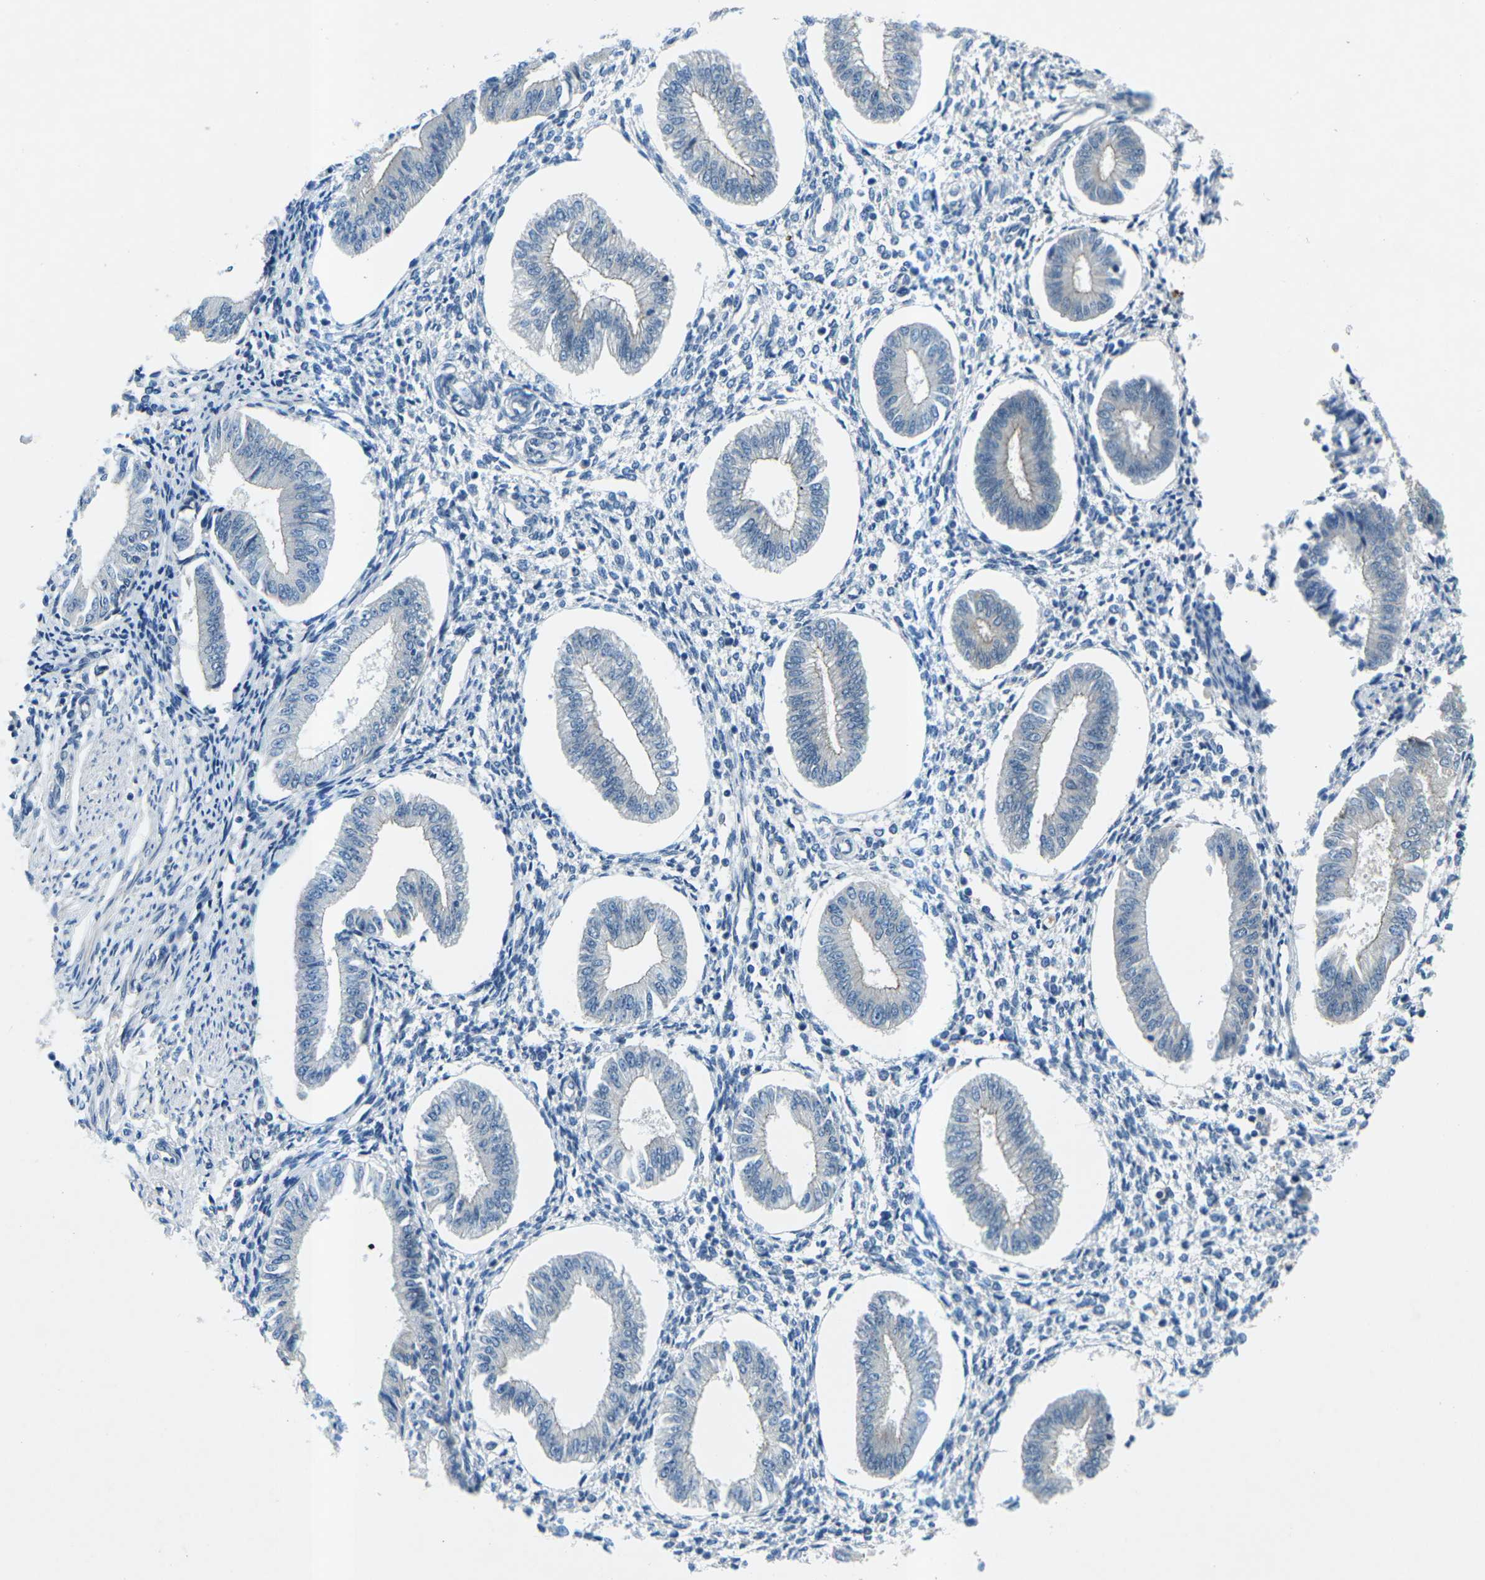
{"staining": {"intensity": "negative", "quantity": "none", "location": "none"}, "tissue": "endometrium", "cell_type": "Cells in endometrial stroma", "image_type": "normal", "snomed": [{"axis": "morphology", "description": "Normal tissue, NOS"}, {"axis": "topography", "description": "Endometrium"}], "caption": "An immunohistochemistry (IHC) image of unremarkable endometrium is shown. There is no staining in cells in endometrial stroma of endometrium.", "gene": "CTNND1", "patient": {"sex": "female", "age": 50}}